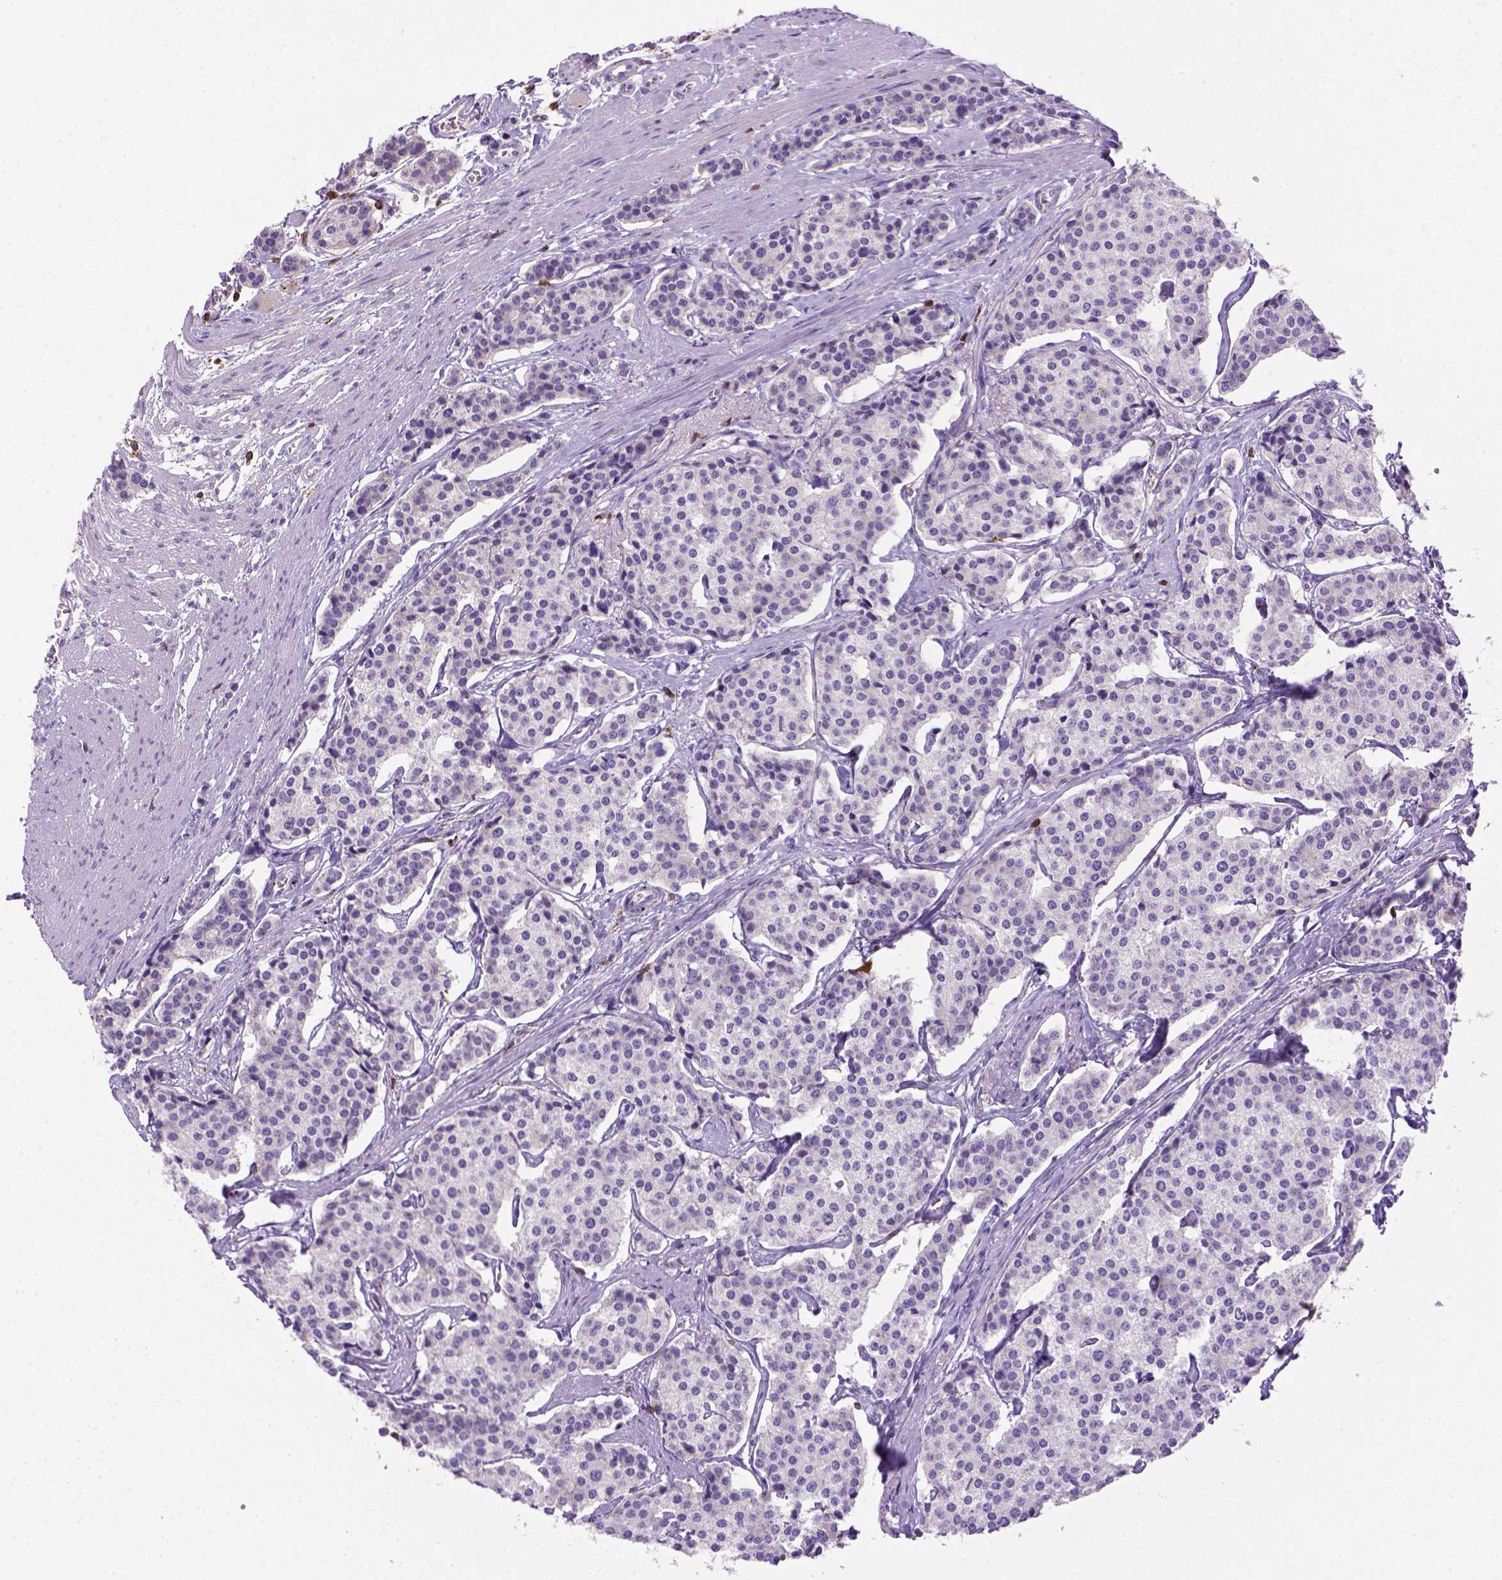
{"staining": {"intensity": "negative", "quantity": "none", "location": "none"}, "tissue": "carcinoid", "cell_type": "Tumor cells", "image_type": "cancer", "snomed": [{"axis": "morphology", "description": "Carcinoid, malignant, NOS"}, {"axis": "topography", "description": "Small intestine"}], "caption": "The immunohistochemistry (IHC) histopathology image has no significant staining in tumor cells of carcinoid tissue.", "gene": "CD3E", "patient": {"sex": "female", "age": 65}}